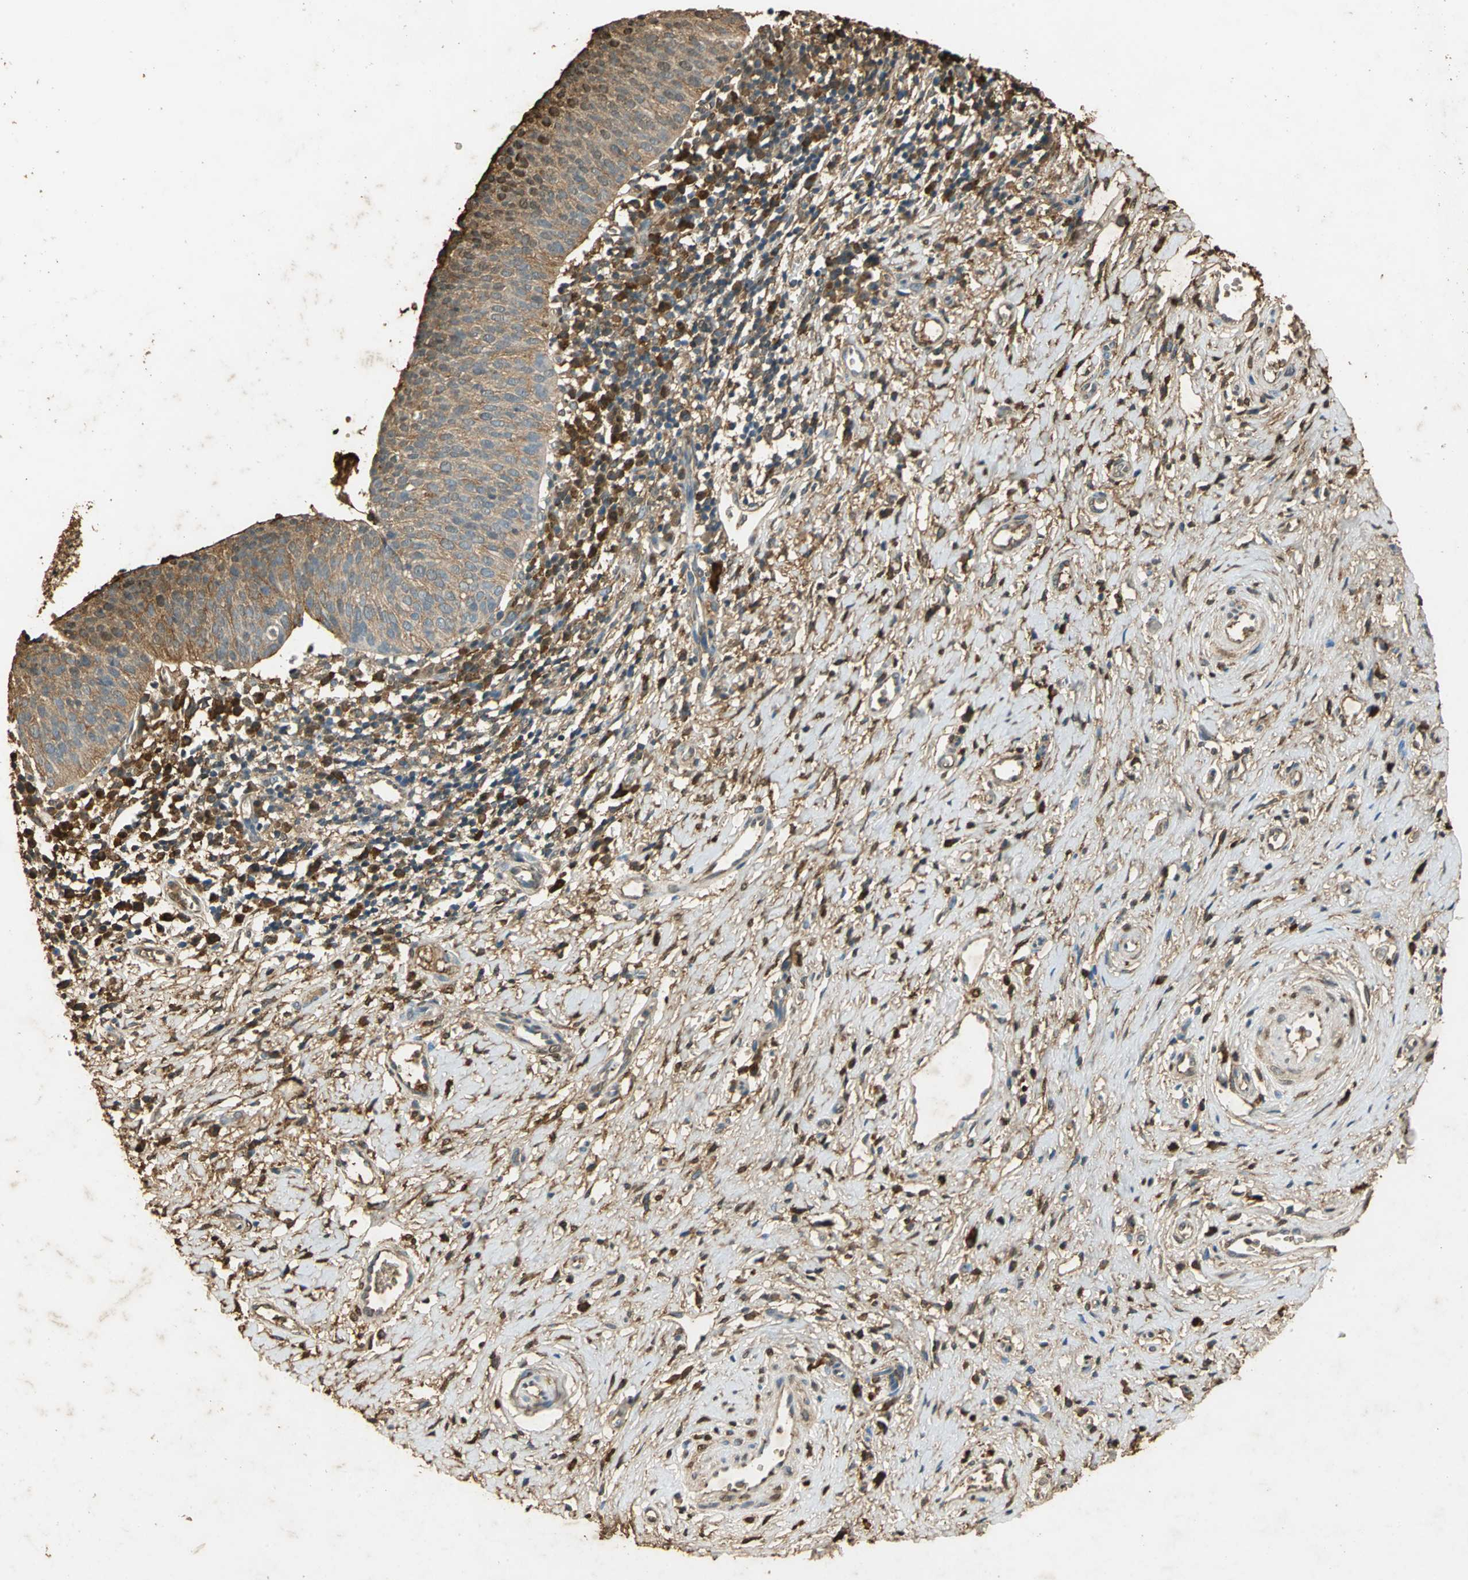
{"staining": {"intensity": "moderate", "quantity": ">75%", "location": "cytoplasmic/membranous"}, "tissue": "cervical cancer", "cell_type": "Tumor cells", "image_type": "cancer", "snomed": [{"axis": "morphology", "description": "Normal tissue, NOS"}, {"axis": "morphology", "description": "Squamous cell carcinoma, NOS"}, {"axis": "topography", "description": "Cervix"}], "caption": "Moderate cytoplasmic/membranous protein positivity is present in approximately >75% of tumor cells in cervical cancer.", "gene": "GAPDH", "patient": {"sex": "female", "age": 39}}